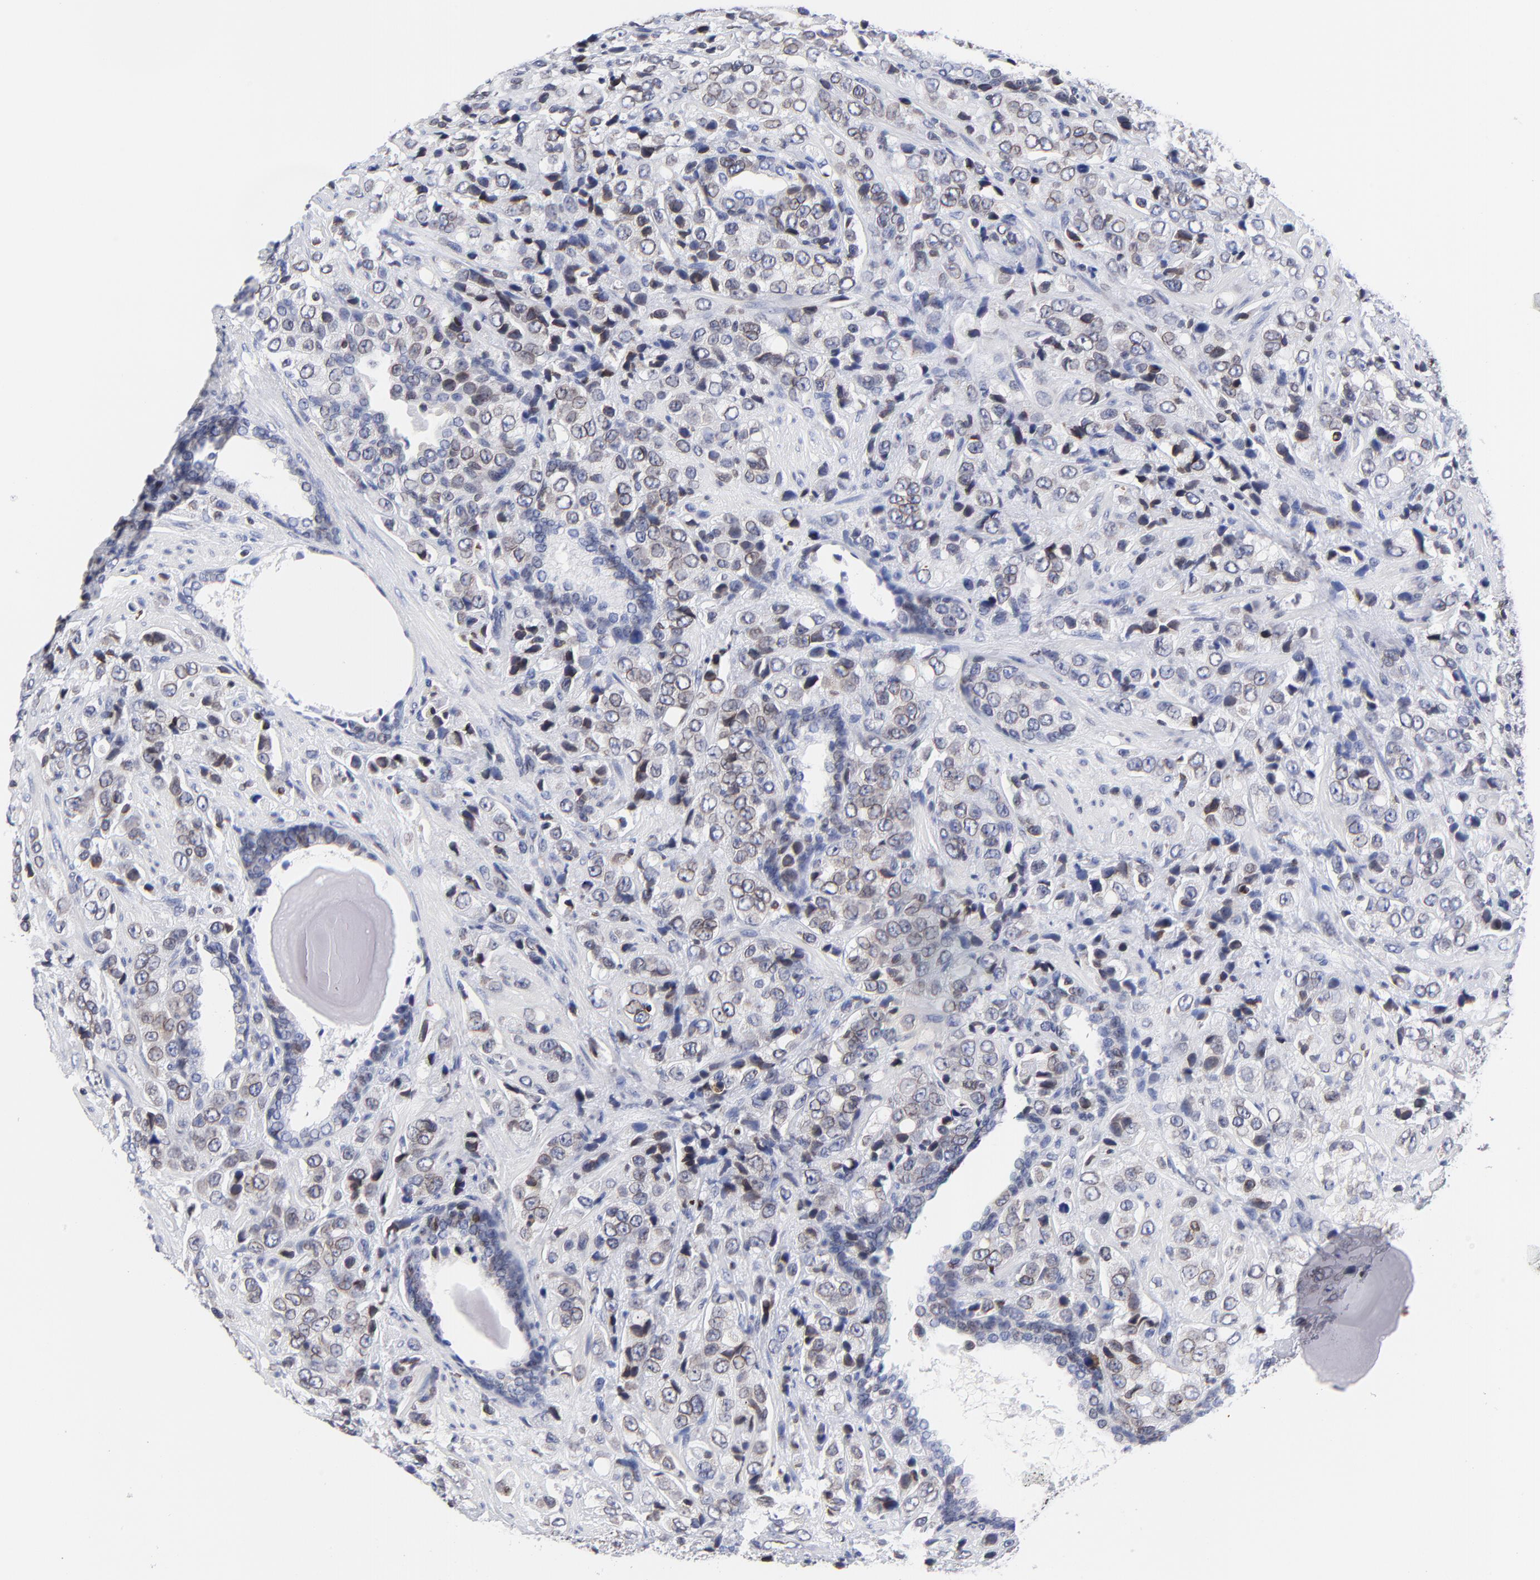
{"staining": {"intensity": "weak", "quantity": ">75%", "location": "cytoplasmic/membranous,nuclear"}, "tissue": "prostate cancer", "cell_type": "Tumor cells", "image_type": "cancer", "snomed": [{"axis": "morphology", "description": "Adenocarcinoma, High grade"}, {"axis": "topography", "description": "Prostate"}], "caption": "There is low levels of weak cytoplasmic/membranous and nuclear positivity in tumor cells of prostate cancer (high-grade adenocarcinoma), as demonstrated by immunohistochemical staining (brown color).", "gene": "THAP7", "patient": {"sex": "male", "age": 70}}